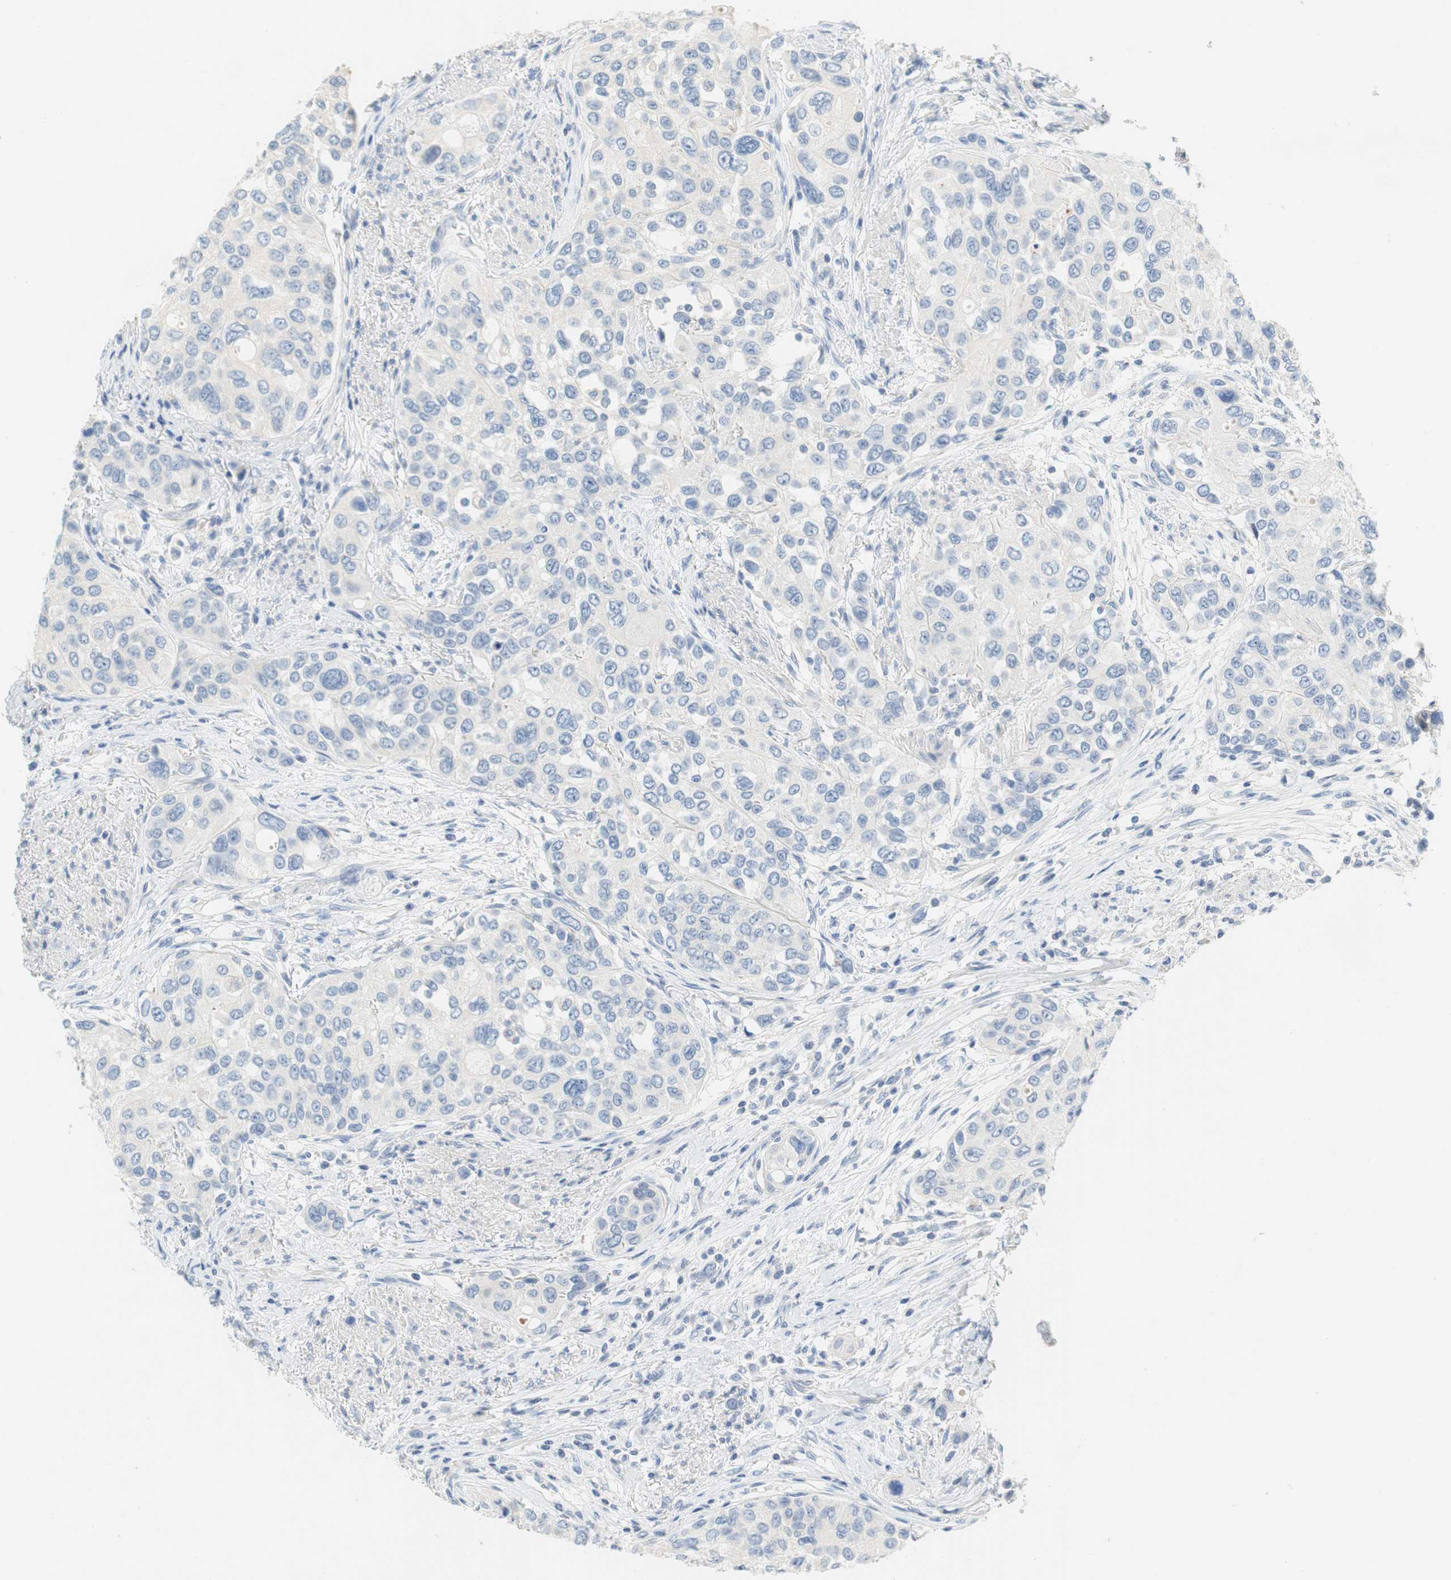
{"staining": {"intensity": "negative", "quantity": "none", "location": "none"}, "tissue": "urothelial cancer", "cell_type": "Tumor cells", "image_type": "cancer", "snomed": [{"axis": "morphology", "description": "Urothelial carcinoma, High grade"}, {"axis": "topography", "description": "Urinary bladder"}], "caption": "Immunohistochemistry (IHC) micrograph of human urothelial cancer stained for a protein (brown), which displays no expression in tumor cells. (Brightfield microscopy of DAB (3,3'-diaminobenzidine) immunohistochemistry at high magnification).", "gene": "CCM2L", "patient": {"sex": "female", "age": 56}}